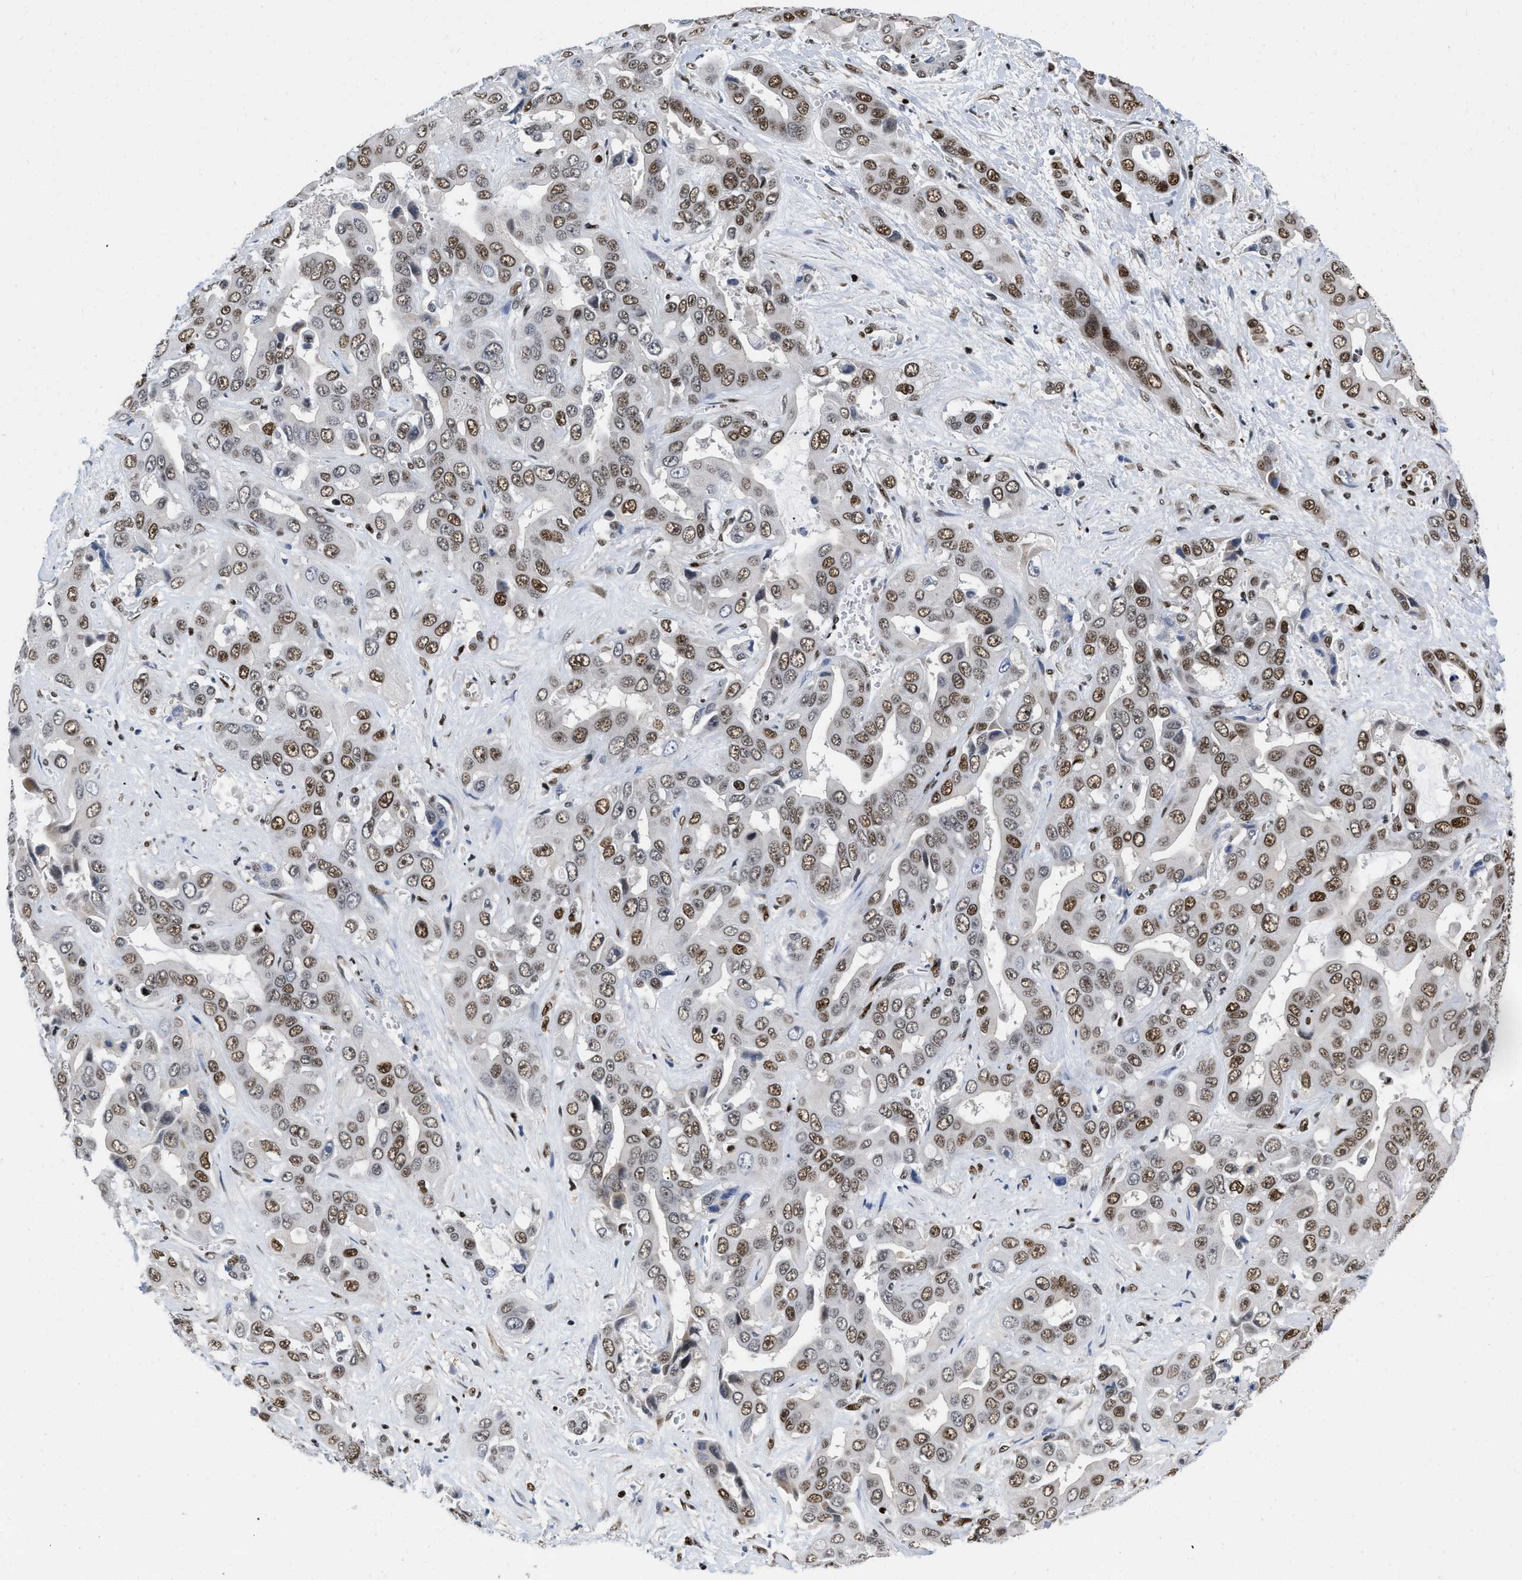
{"staining": {"intensity": "moderate", "quantity": ">75%", "location": "nuclear"}, "tissue": "liver cancer", "cell_type": "Tumor cells", "image_type": "cancer", "snomed": [{"axis": "morphology", "description": "Cholangiocarcinoma"}, {"axis": "topography", "description": "Liver"}], "caption": "Immunohistochemical staining of human liver cancer reveals moderate nuclear protein expression in approximately >75% of tumor cells. The protein of interest is stained brown, and the nuclei are stained in blue (DAB IHC with brightfield microscopy, high magnification).", "gene": "CREB1", "patient": {"sex": "female", "age": 52}}